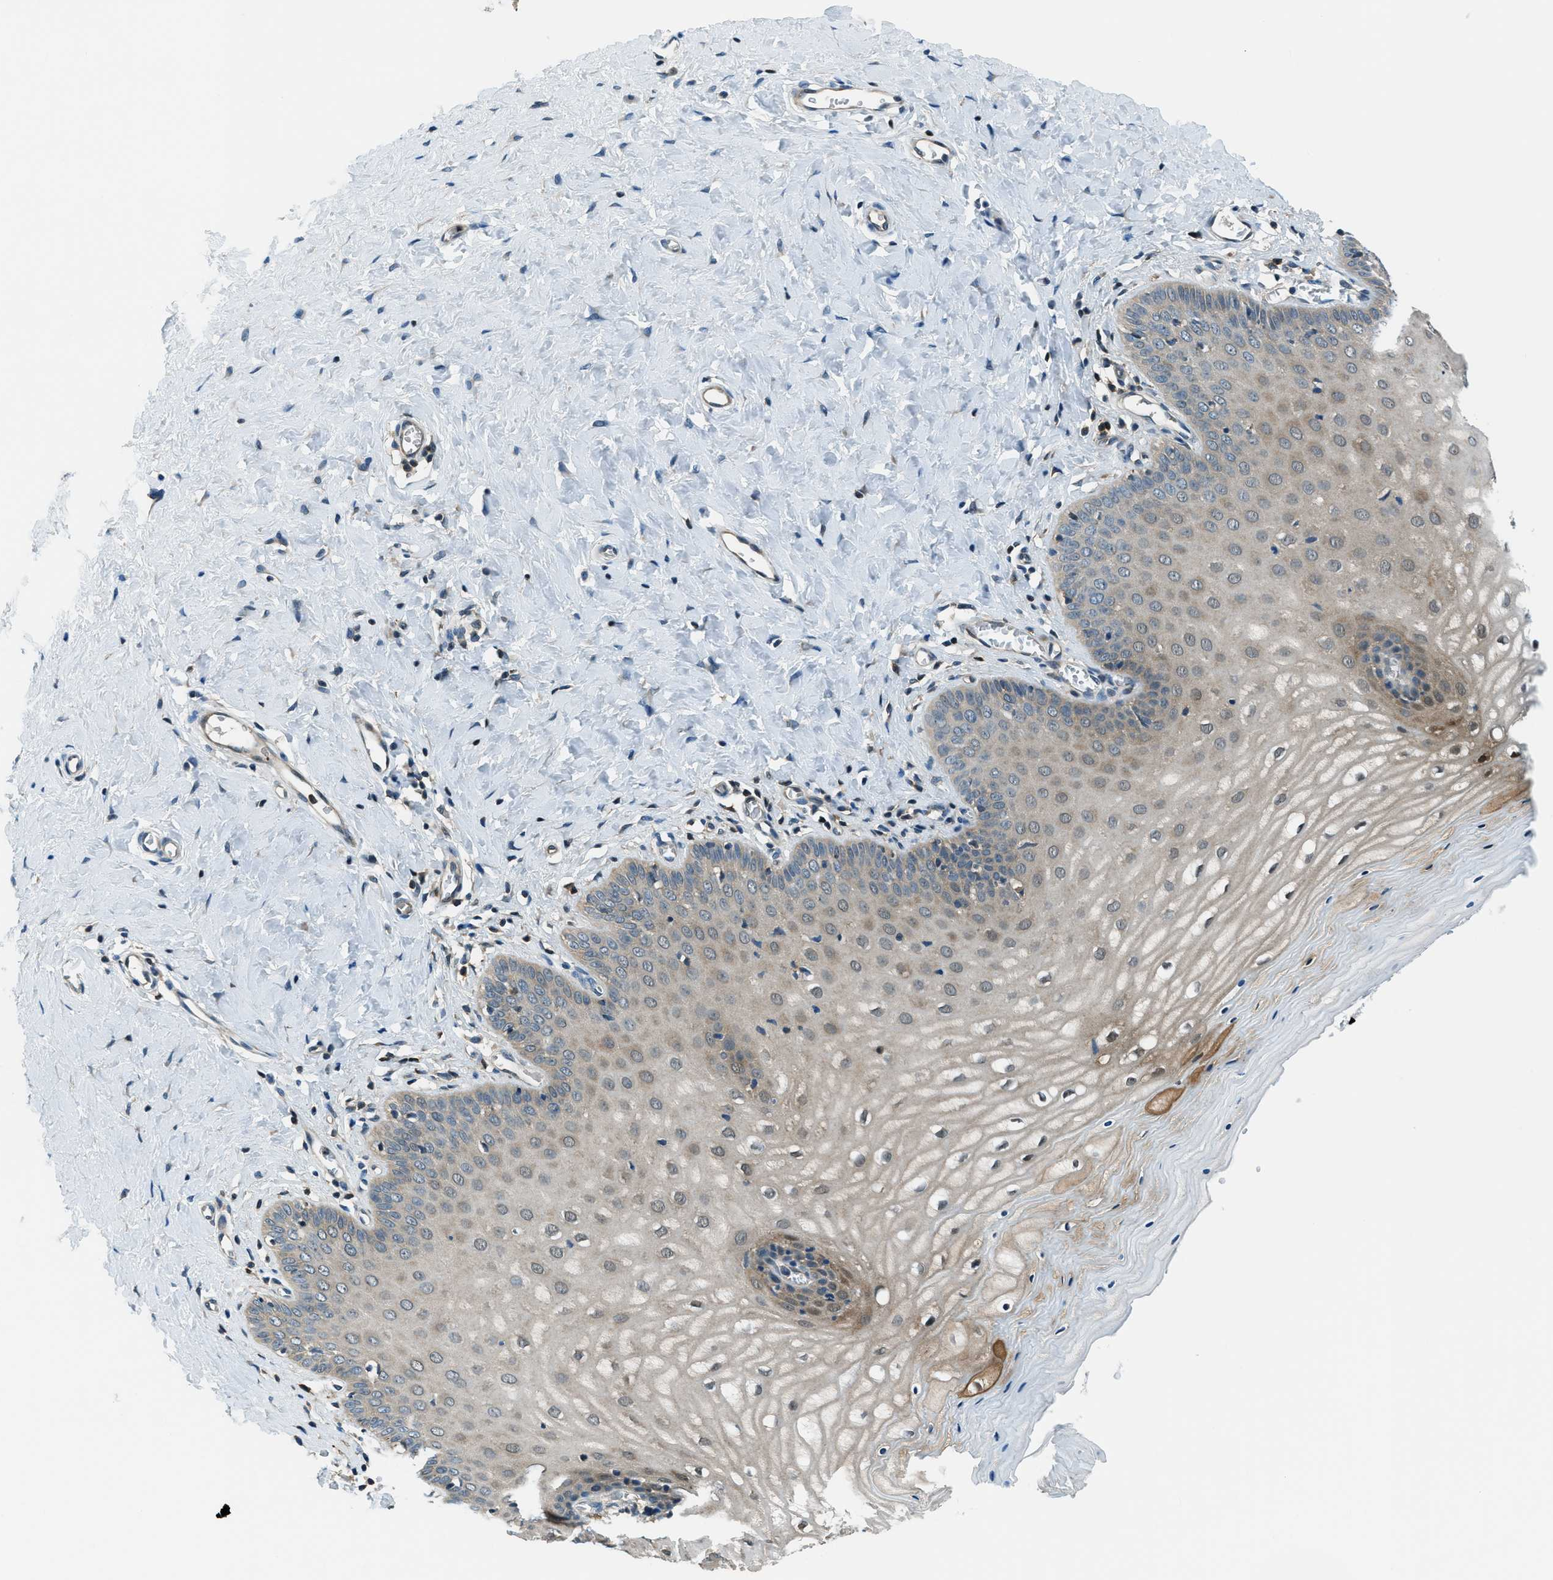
{"staining": {"intensity": "moderate", "quantity": ">75%", "location": "cytoplasmic/membranous"}, "tissue": "cervix", "cell_type": "Glandular cells", "image_type": "normal", "snomed": [{"axis": "morphology", "description": "Normal tissue, NOS"}, {"axis": "topography", "description": "Cervix"}], "caption": "IHC of normal cervix demonstrates medium levels of moderate cytoplasmic/membranous expression in approximately >75% of glandular cells.", "gene": "HEBP2", "patient": {"sex": "female", "age": 55}}